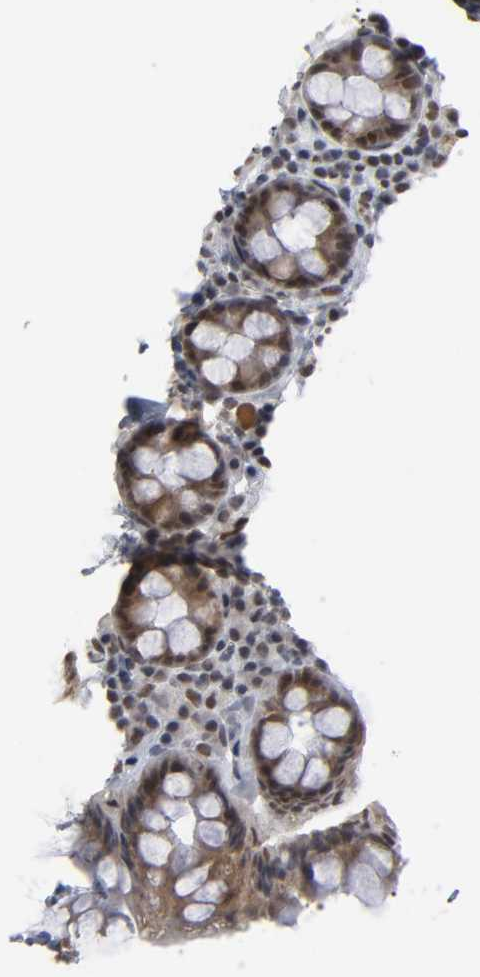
{"staining": {"intensity": "moderate", "quantity": ">75%", "location": "cytoplasmic/membranous,nuclear"}, "tissue": "rectum", "cell_type": "Glandular cells", "image_type": "normal", "snomed": [{"axis": "morphology", "description": "Normal tissue, NOS"}, {"axis": "topography", "description": "Rectum"}], "caption": "Approximately >75% of glandular cells in normal human rectum reveal moderate cytoplasmic/membranous,nuclear protein positivity as visualized by brown immunohistochemical staining.", "gene": "TRIM33", "patient": {"sex": "male", "age": 92}}